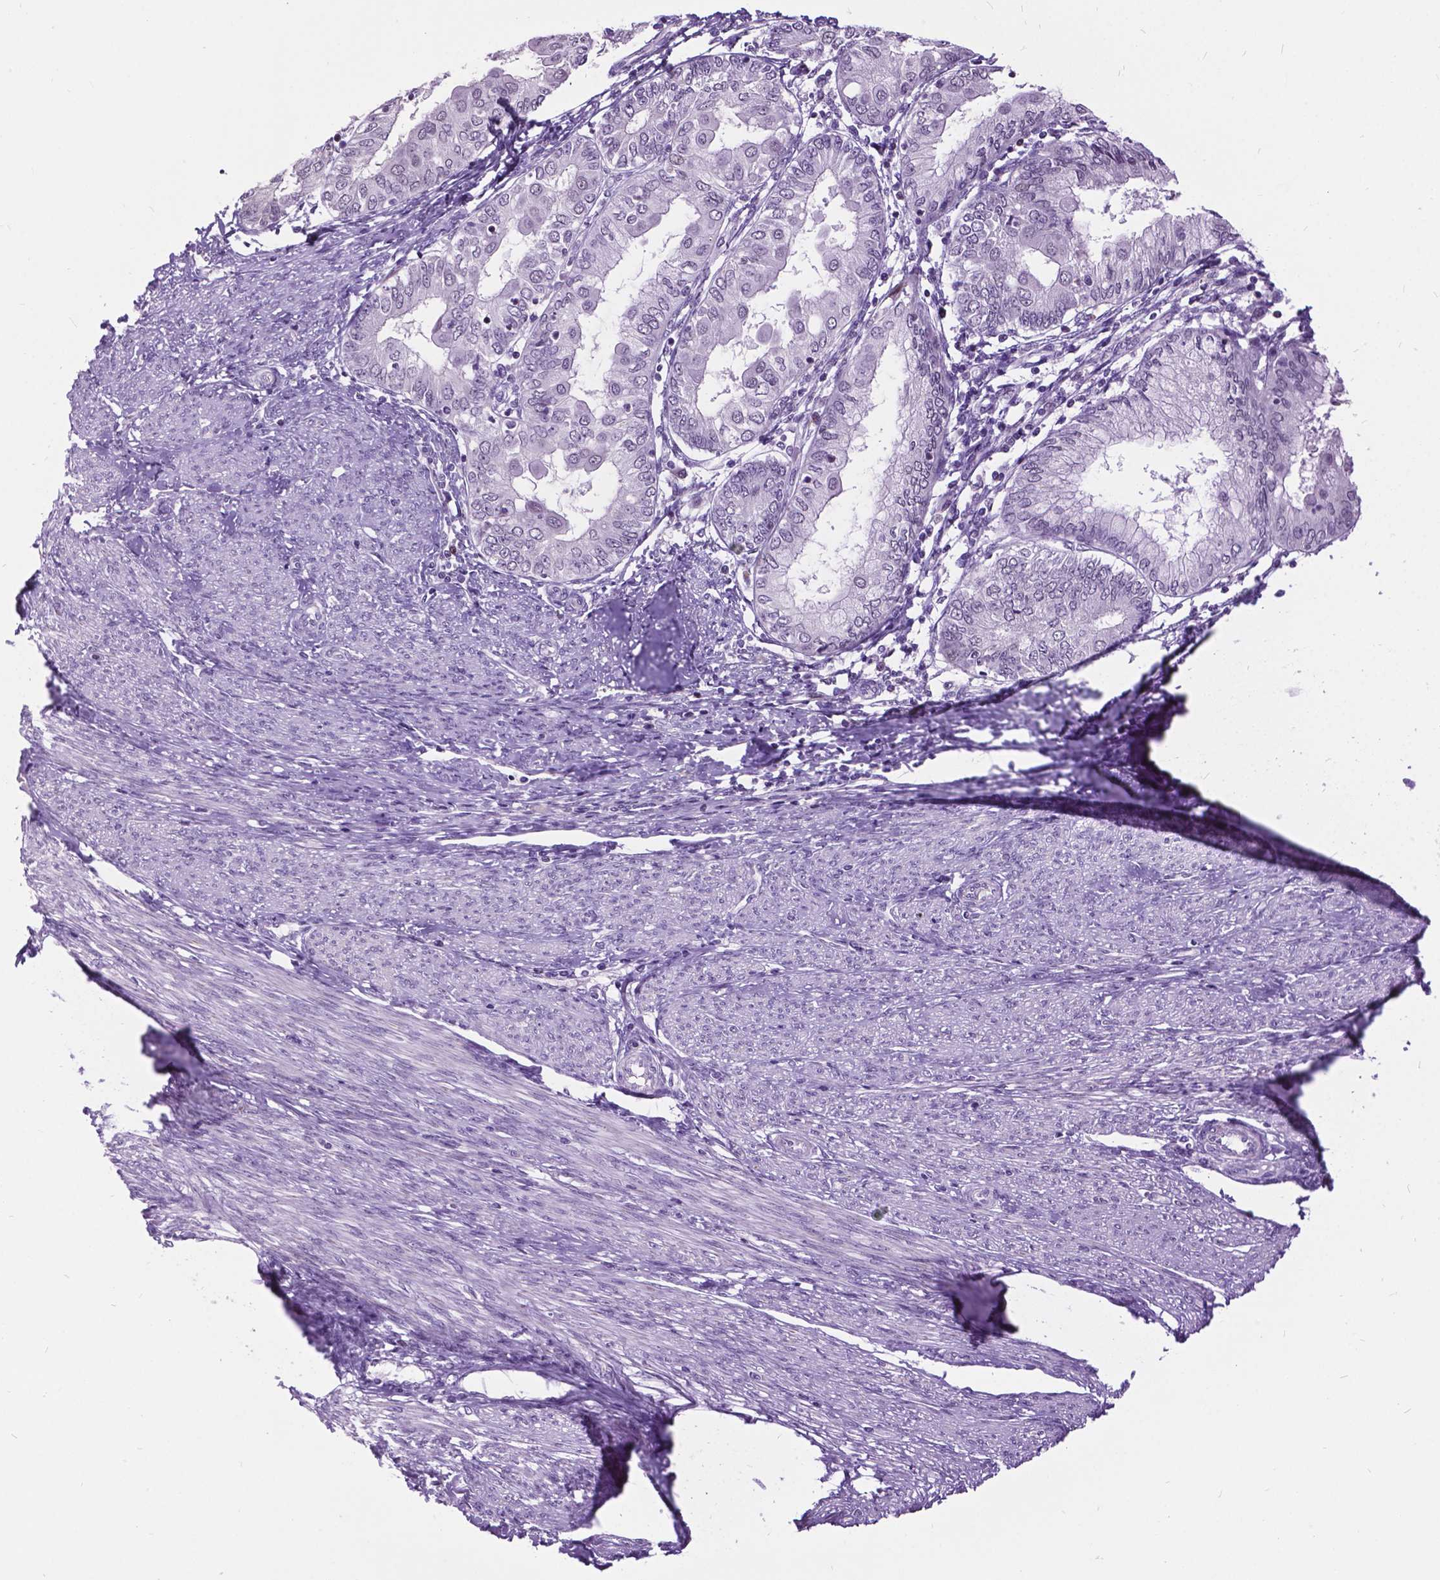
{"staining": {"intensity": "negative", "quantity": "none", "location": "none"}, "tissue": "endometrial cancer", "cell_type": "Tumor cells", "image_type": "cancer", "snomed": [{"axis": "morphology", "description": "Adenocarcinoma, NOS"}, {"axis": "topography", "description": "Endometrium"}], "caption": "Immunohistochemistry image of human endometrial cancer stained for a protein (brown), which displays no positivity in tumor cells.", "gene": "DPF3", "patient": {"sex": "female", "age": 68}}